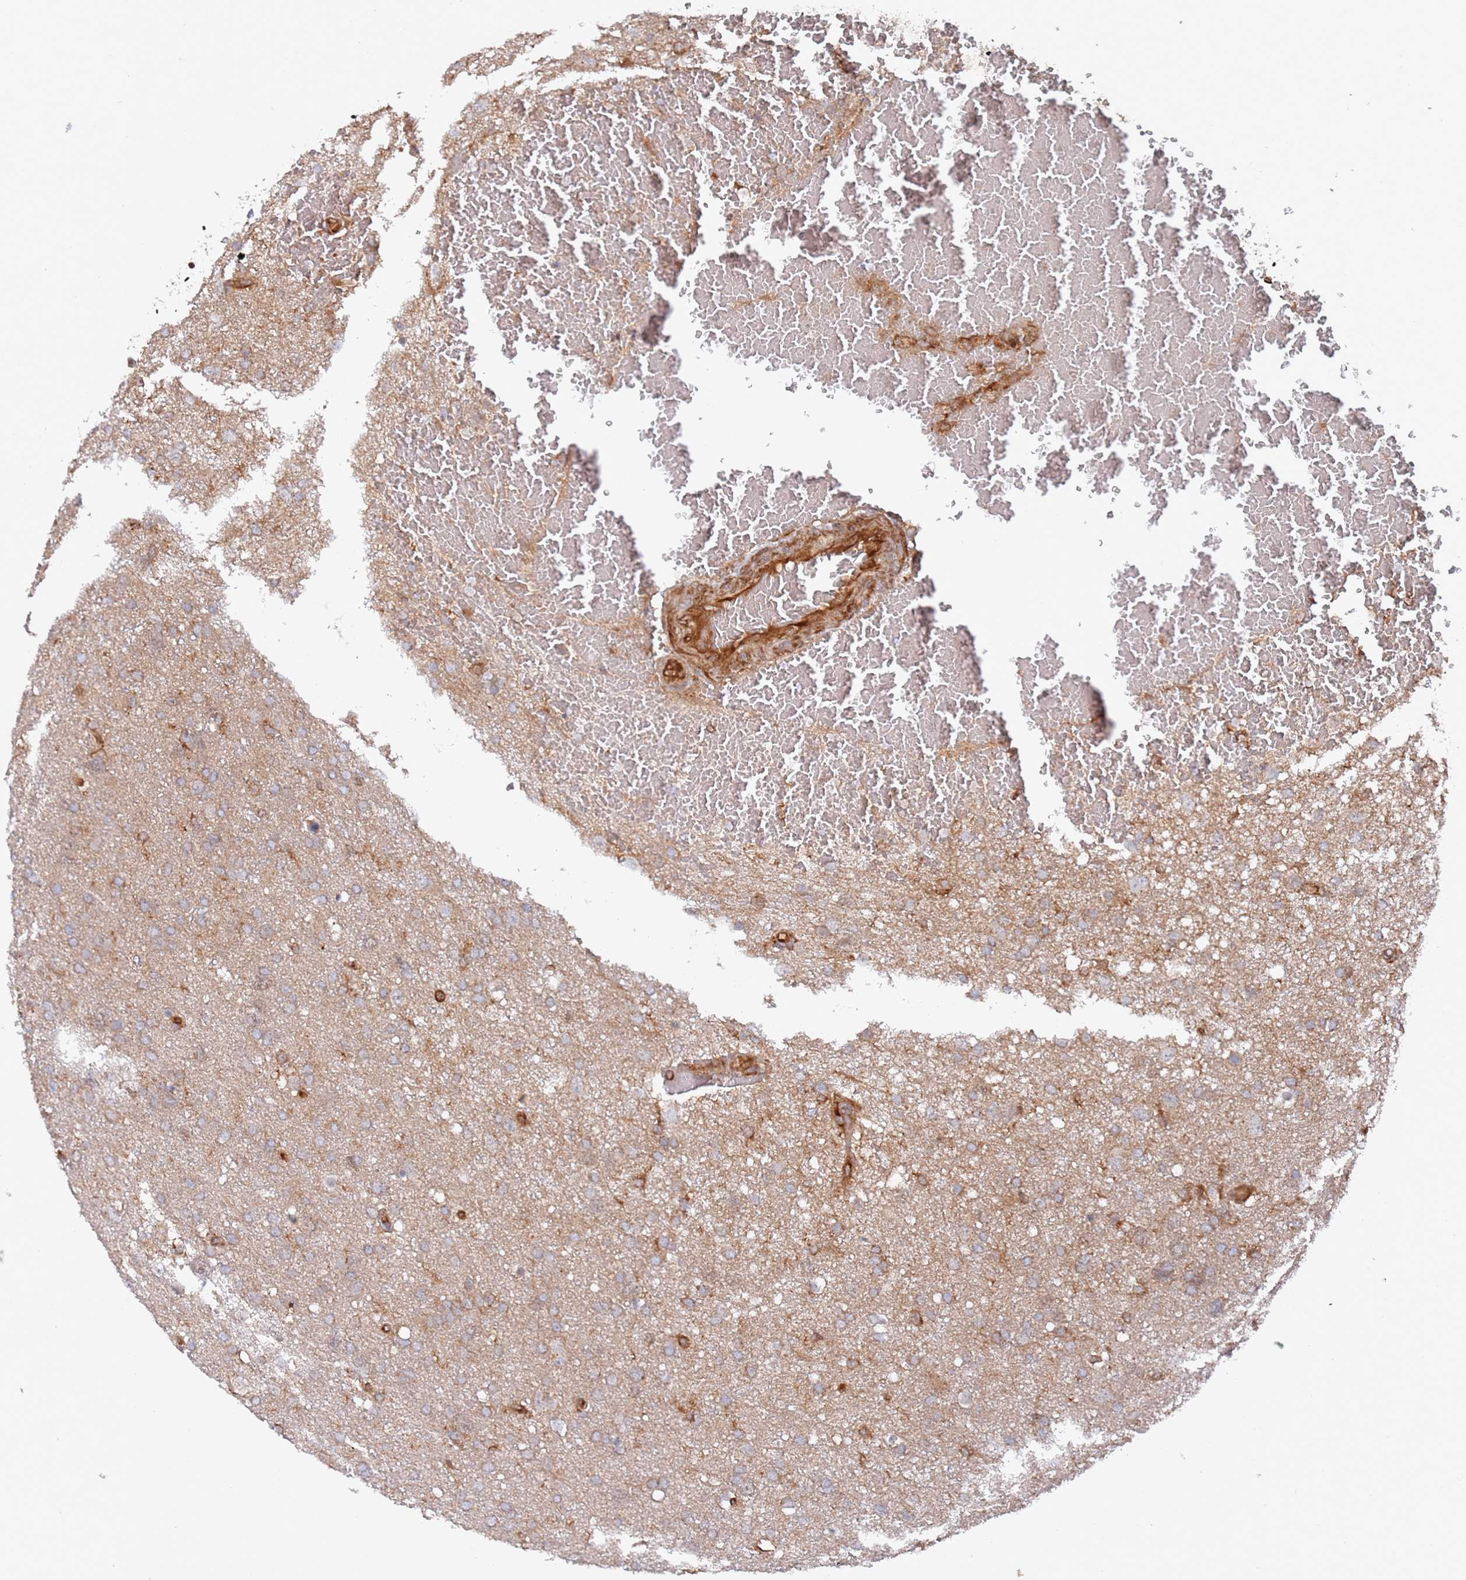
{"staining": {"intensity": "weak", "quantity": ">75%", "location": "cytoplasmic/membranous"}, "tissue": "glioma", "cell_type": "Tumor cells", "image_type": "cancer", "snomed": [{"axis": "morphology", "description": "Glioma, malignant, High grade"}, {"axis": "topography", "description": "Brain"}], "caption": "The micrograph demonstrates staining of malignant glioma (high-grade), revealing weak cytoplasmic/membranous protein expression (brown color) within tumor cells. The staining was performed using DAB, with brown indicating positive protein expression. Nuclei are stained blue with hematoxylin.", "gene": "DDX60", "patient": {"sex": "male", "age": 61}}